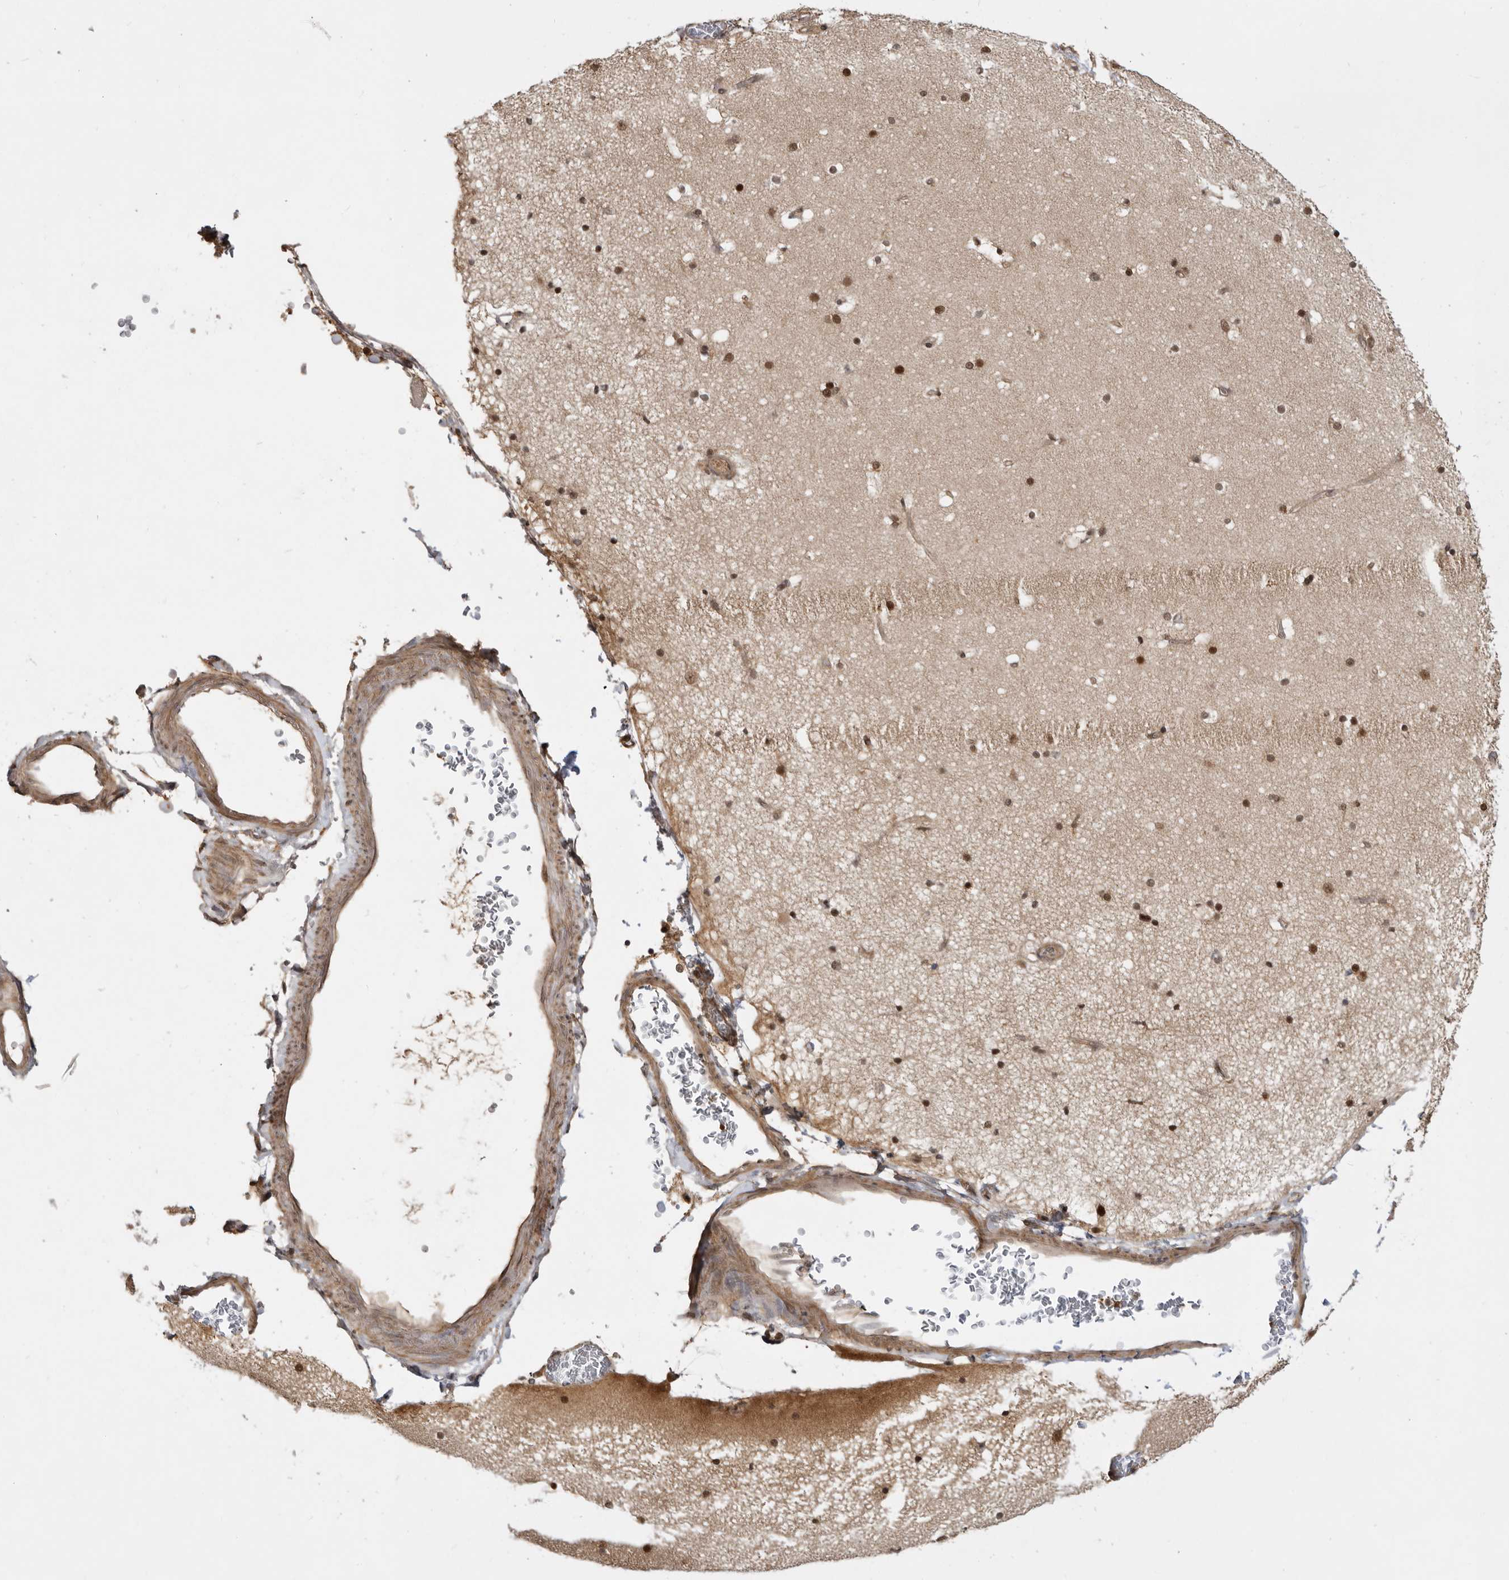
{"staining": {"intensity": "moderate", "quantity": ">75%", "location": "cytoplasmic/membranous,nuclear"}, "tissue": "cerebral cortex", "cell_type": "Endothelial cells", "image_type": "normal", "snomed": [{"axis": "morphology", "description": "Normal tissue, NOS"}, {"axis": "topography", "description": "Cerebral cortex"}], "caption": "Brown immunohistochemical staining in benign human cerebral cortex reveals moderate cytoplasmic/membranous,nuclear staining in about >75% of endothelial cells.", "gene": "ADPRS", "patient": {"sex": "male", "age": 57}}